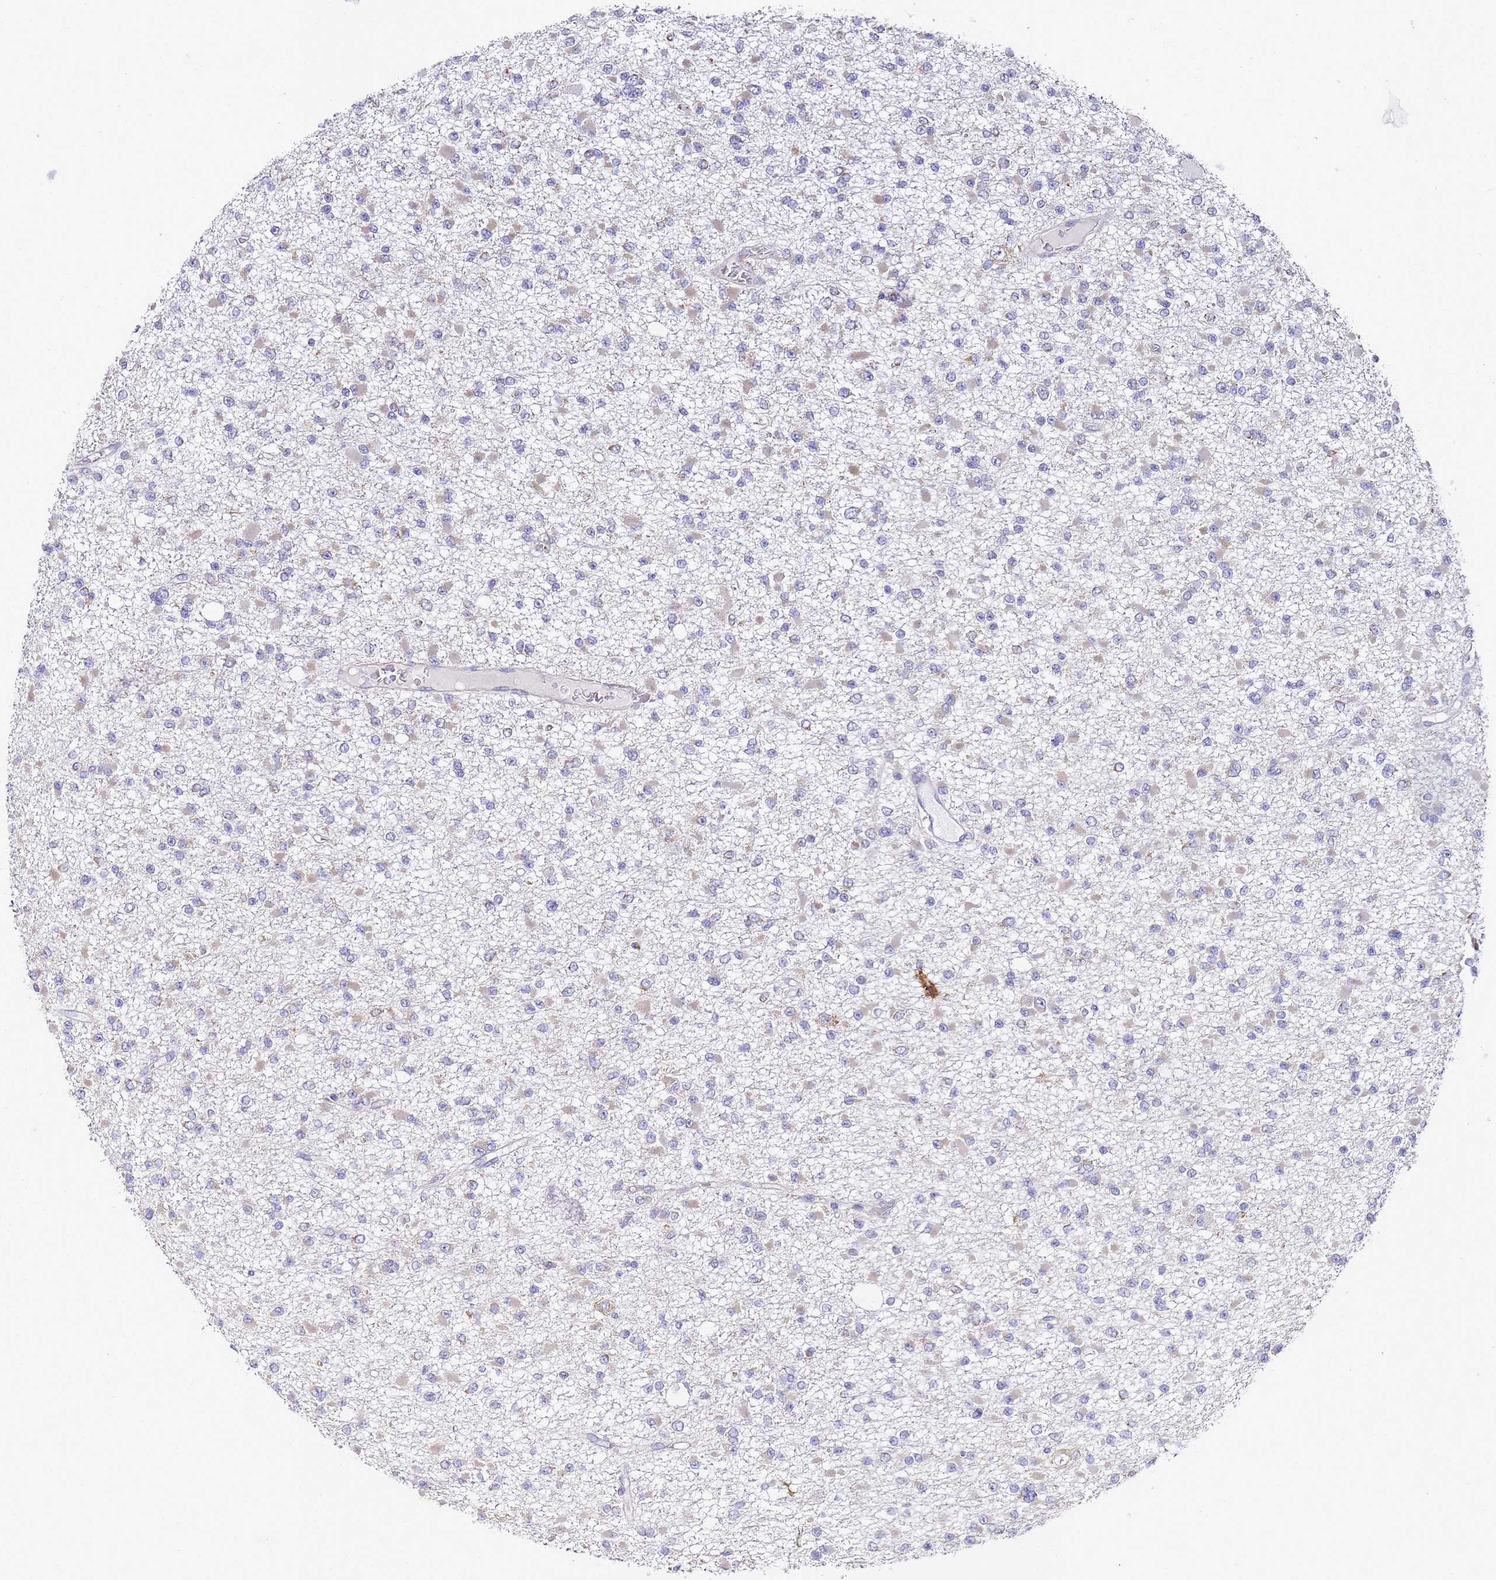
{"staining": {"intensity": "negative", "quantity": "none", "location": "none"}, "tissue": "glioma", "cell_type": "Tumor cells", "image_type": "cancer", "snomed": [{"axis": "morphology", "description": "Glioma, malignant, Low grade"}, {"axis": "topography", "description": "Brain"}], "caption": "An immunohistochemistry micrograph of glioma is shown. There is no staining in tumor cells of glioma.", "gene": "RPL13A", "patient": {"sex": "female", "age": 22}}